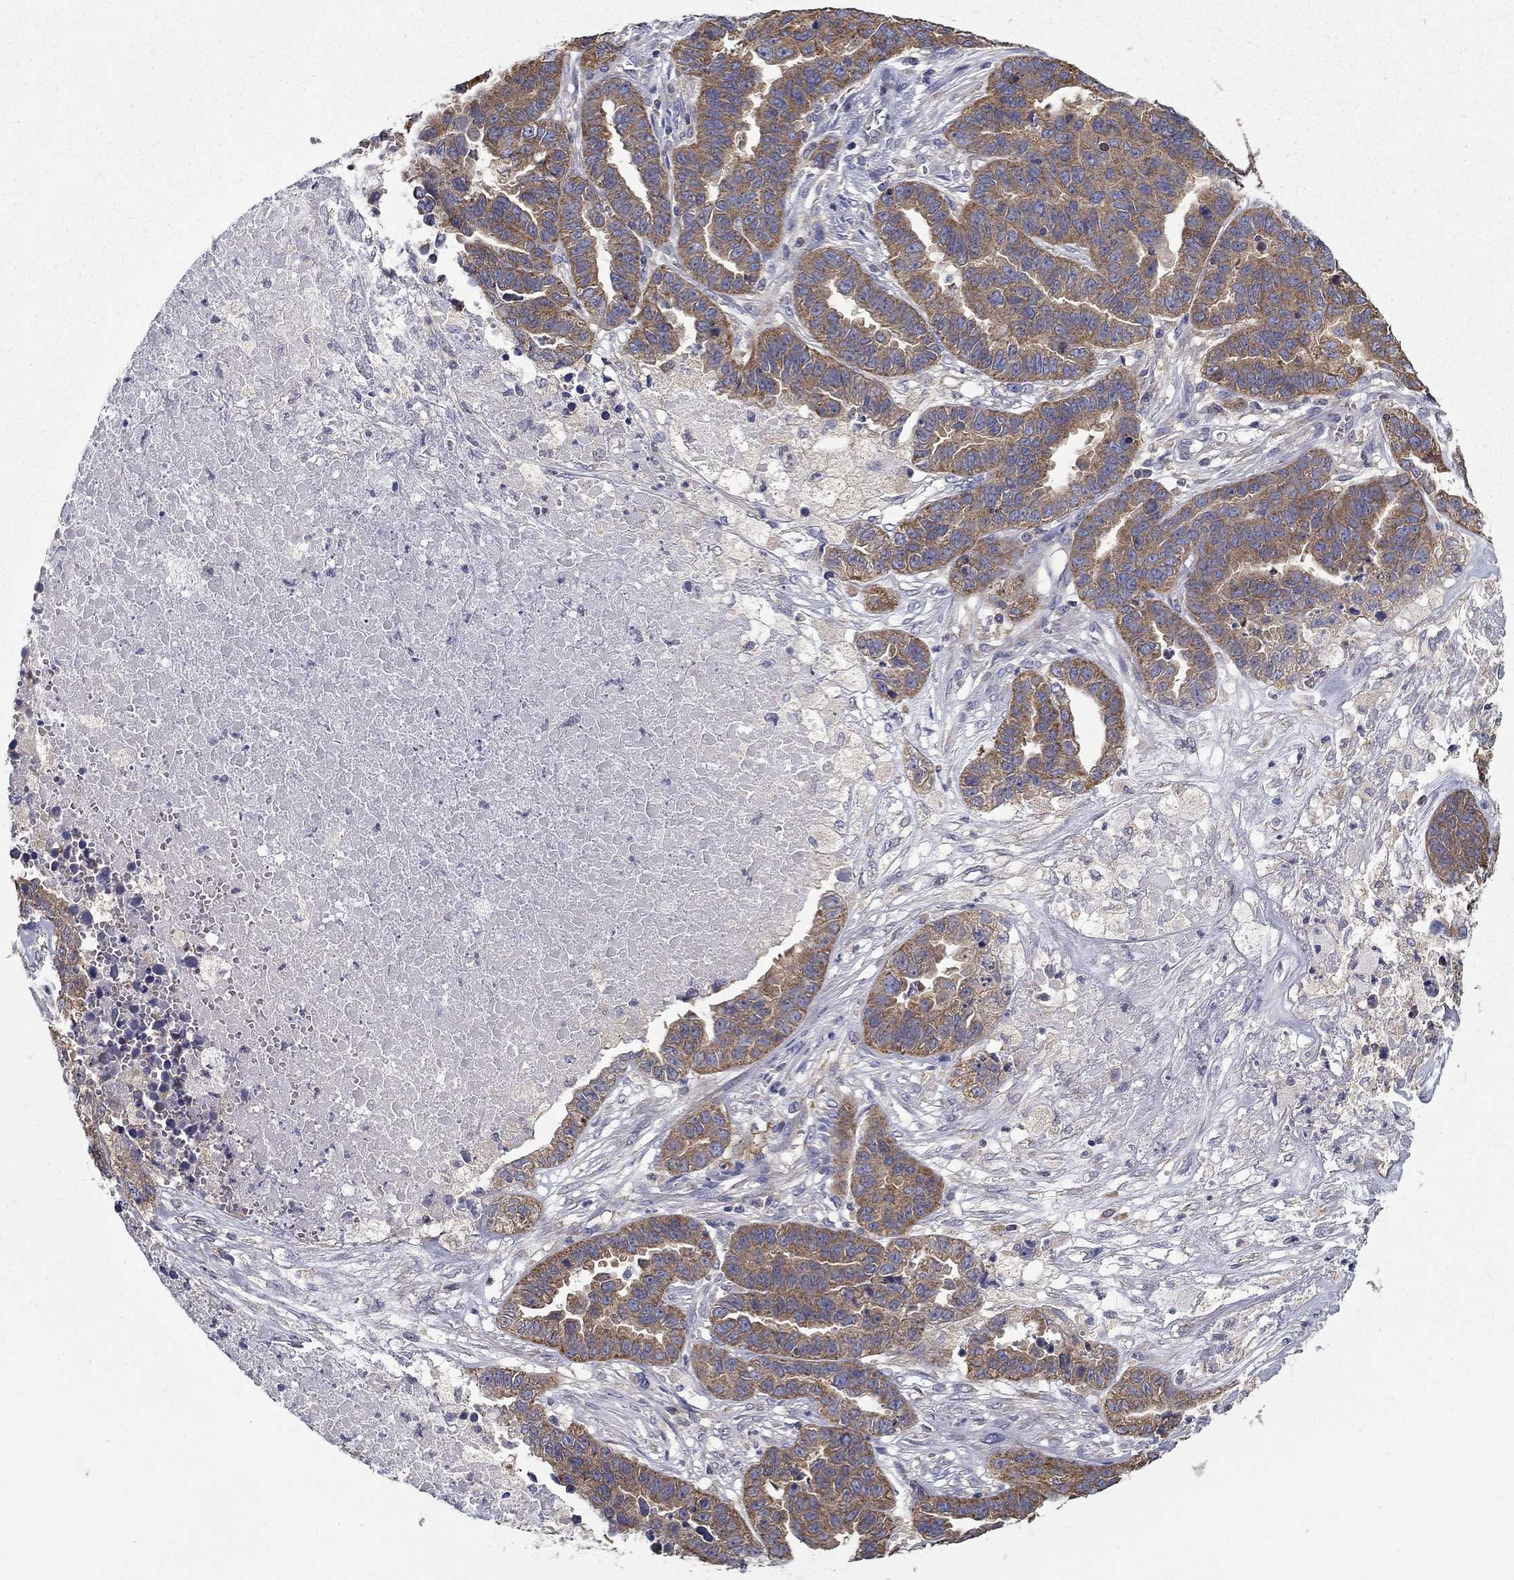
{"staining": {"intensity": "moderate", "quantity": ">75%", "location": "cytoplasmic/membranous"}, "tissue": "ovarian cancer", "cell_type": "Tumor cells", "image_type": "cancer", "snomed": [{"axis": "morphology", "description": "Cystadenocarcinoma, serous, NOS"}, {"axis": "topography", "description": "Ovary"}], "caption": "Brown immunohistochemical staining in ovarian serous cystadenocarcinoma shows moderate cytoplasmic/membranous positivity in approximately >75% of tumor cells.", "gene": "NME5", "patient": {"sex": "female", "age": 87}}